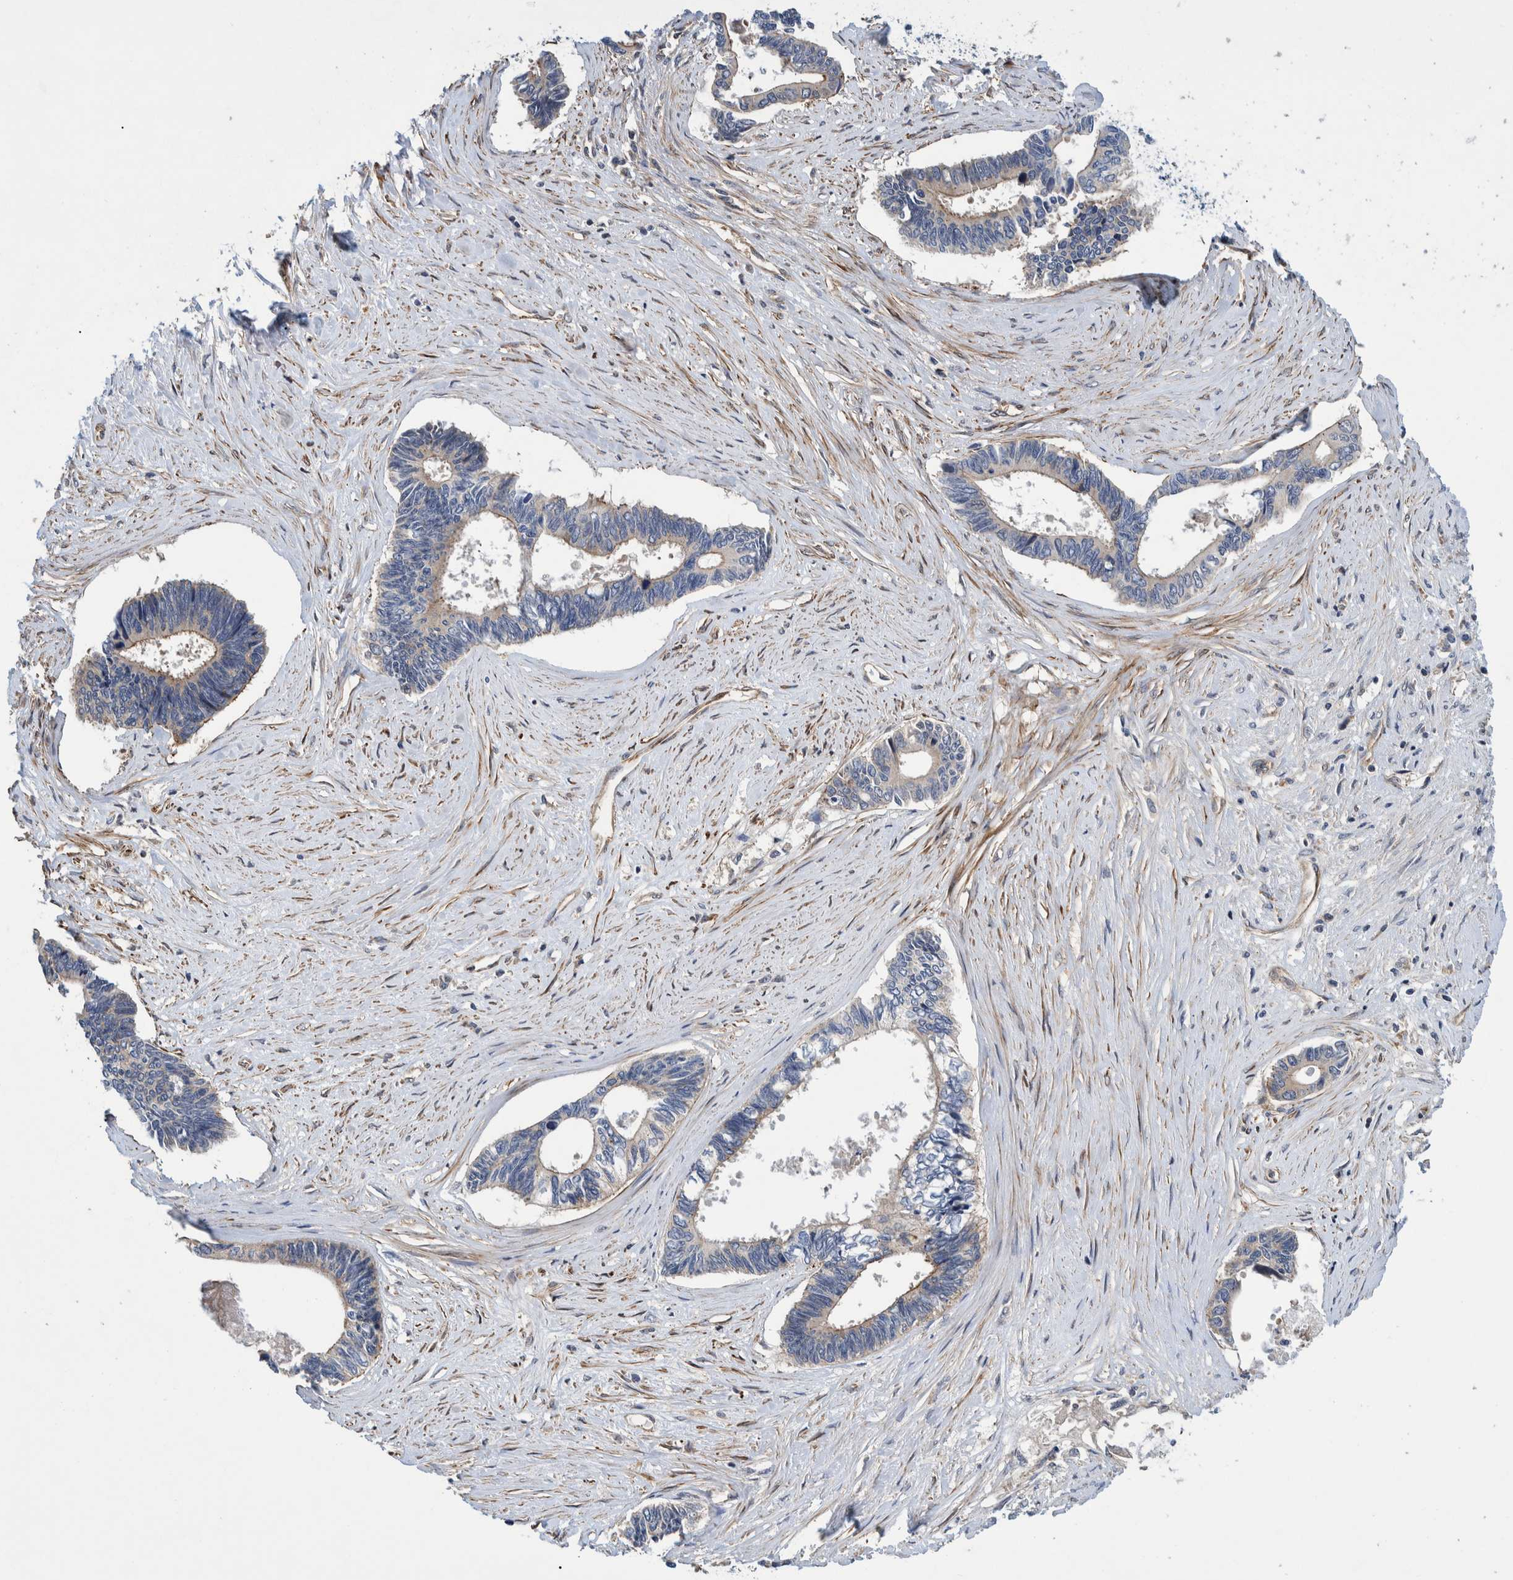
{"staining": {"intensity": "weak", "quantity": ">75%", "location": "cytoplasmic/membranous"}, "tissue": "pancreatic cancer", "cell_type": "Tumor cells", "image_type": "cancer", "snomed": [{"axis": "morphology", "description": "Adenocarcinoma, NOS"}, {"axis": "topography", "description": "Pancreas"}], "caption": "DAB immunohistochemical staining of human pancreatic adenocarcinoma shows weak cytoplasmic/membranous protein expression in approximately >75% of tumor cells.", "gene": "GRPEL2", "patient": {"sex": "female", "age": 70}}